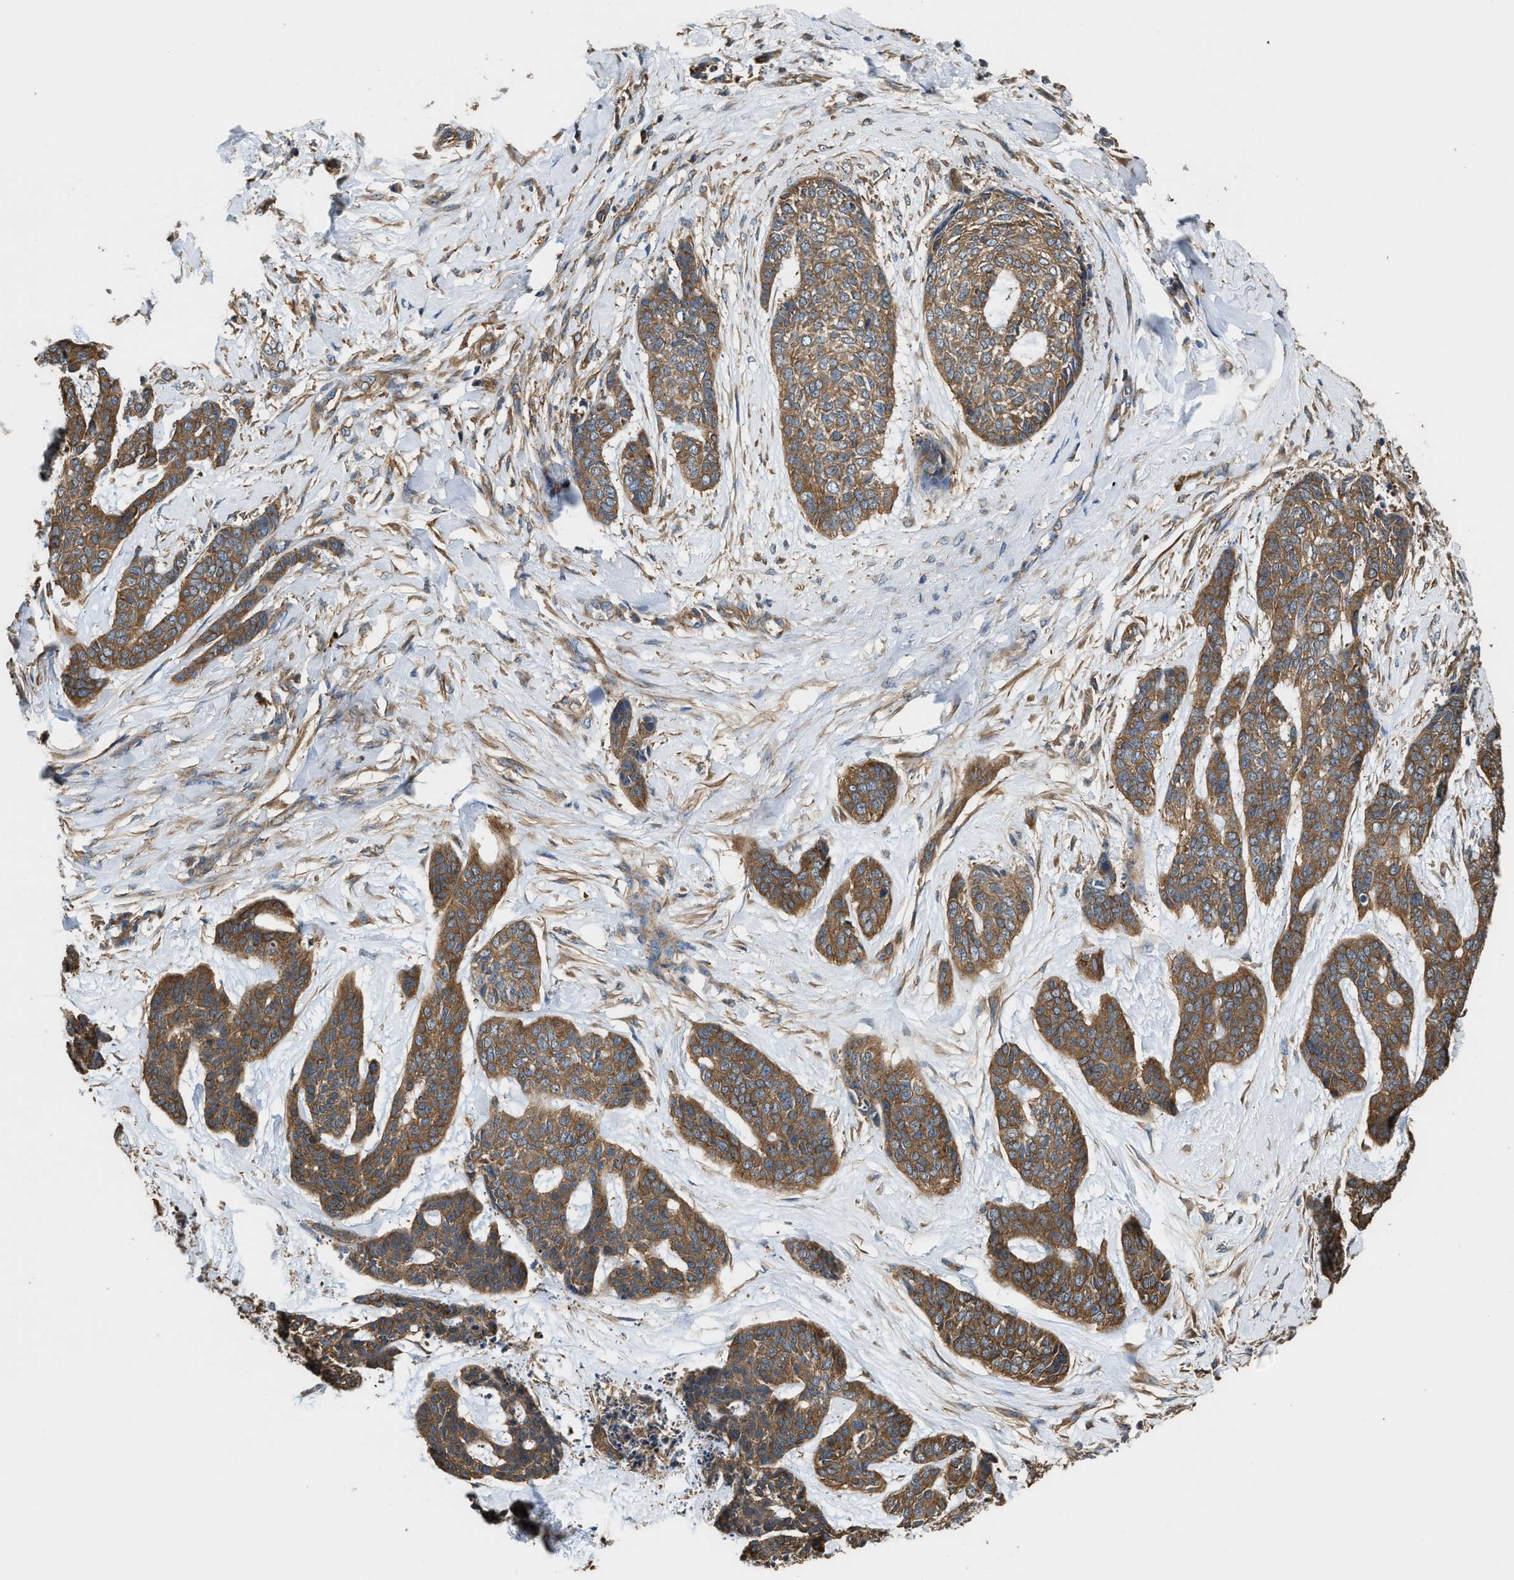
{"staining": {"intensity": "moderate", "quantity": ">75%", "location": "cytoplasmic/membranous"}, "tissue": "skin cancer", "cell_type": "Tumor cells", "image_type": "cancer", "snomed": [{"axis": "morphology", "description": "Basal cell carcinoma"}, {"axis": "topography", "description": "Skin"}], "caption": "Brown immunohistochemical staining in human skin basal cell carcinoma reveals moderate cytoplasmic/membranous expression in about >75% of tumor cells.", "gene": "ATIC", "patient": {"sex": "female", "age": 64}}